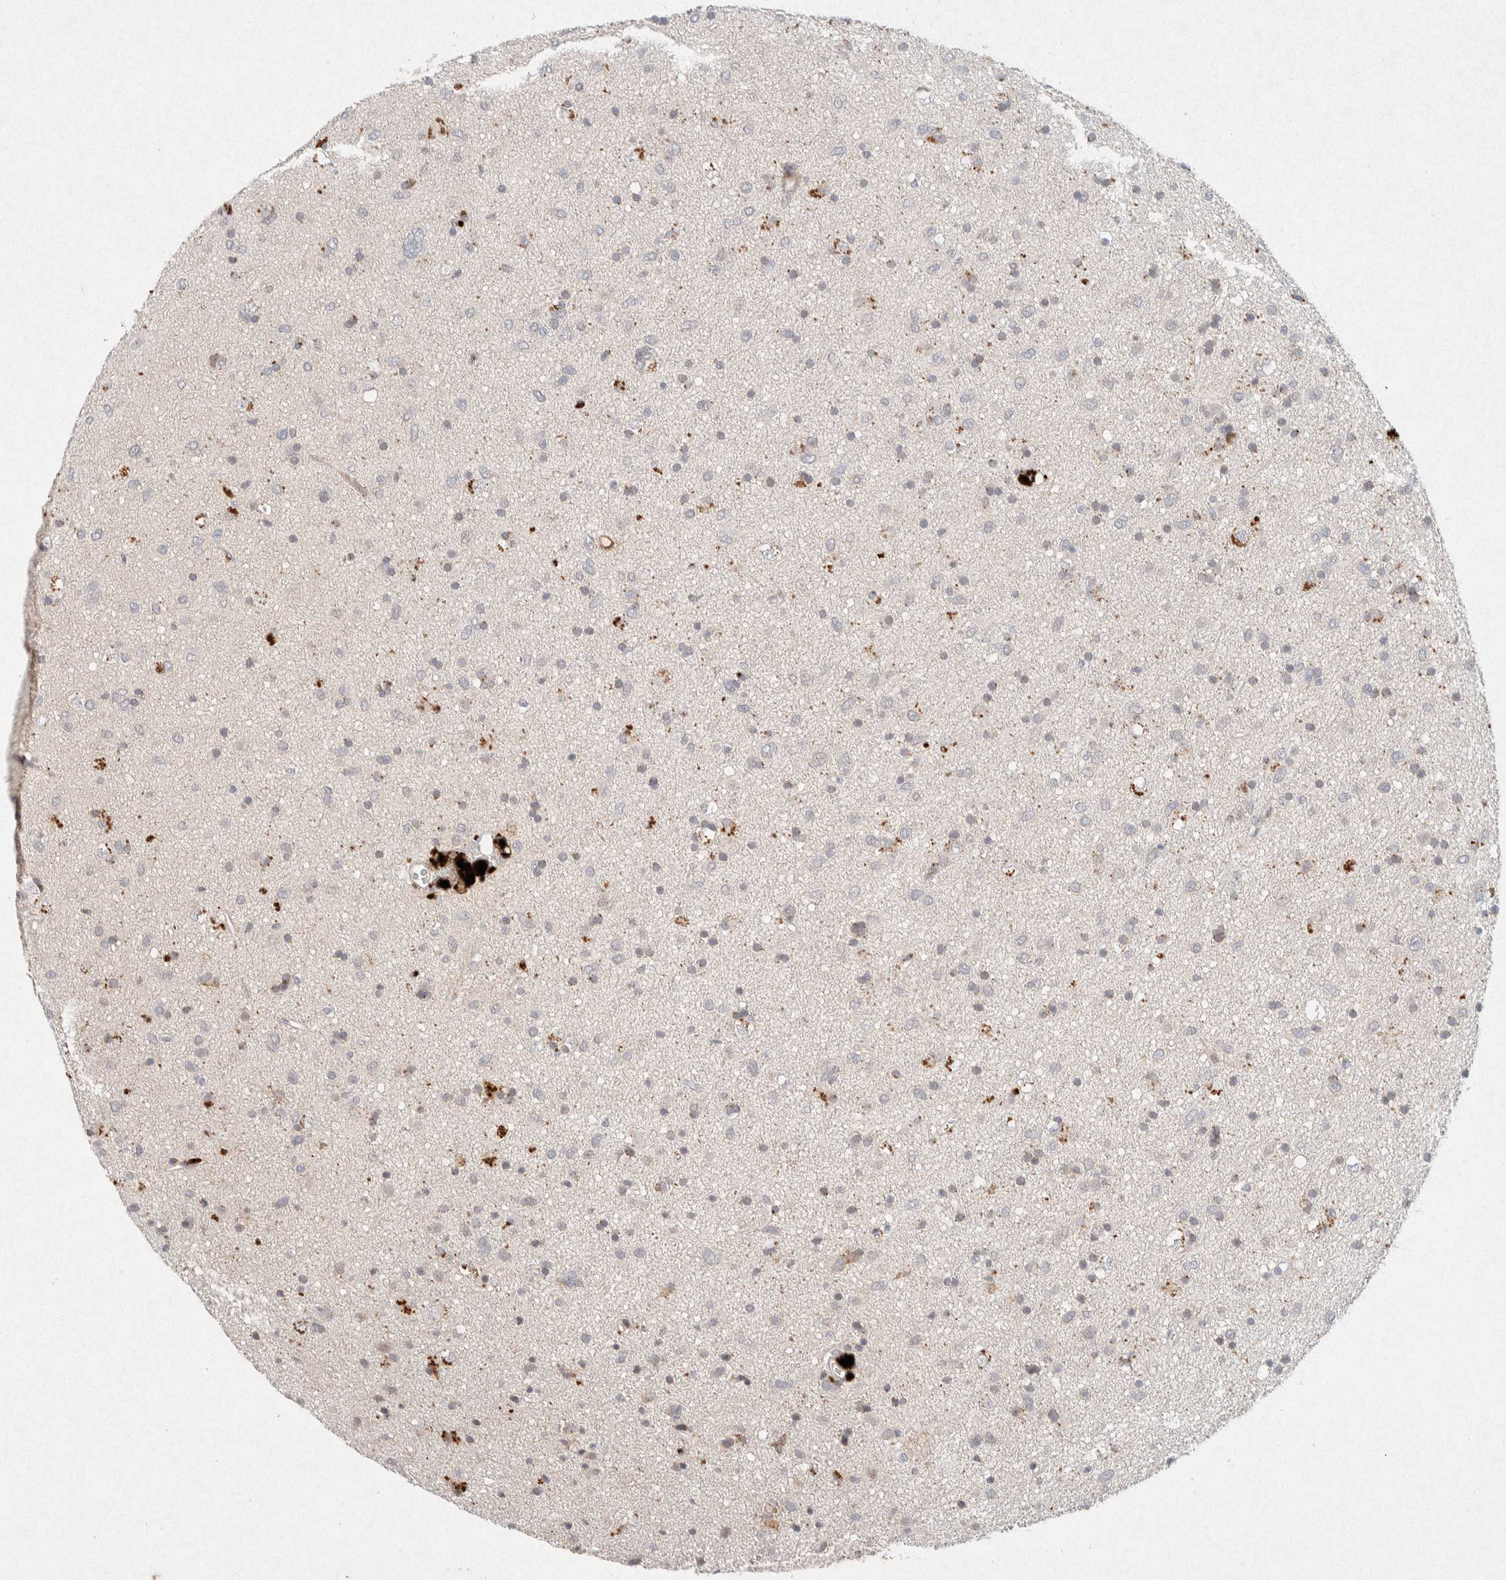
{"staining": {"intensity": "weak", "quantity": "<25%", "location": "cytoplasmic/membranous"}, "tissue": "glioma", "cell_type": "Tumor cells", "image_type": "cancer", "snomed": [{"axis": "morphology", "description": "Glioma, malignant, Low grade"}, {"axis": "topography", "description": "Brain"}], "caption": "The immunohistochemistry (IHC) micrograph has no significant expression in tumor cells of malignant glioma (low-grade) tissue.", "gene": "GNAI1", "patient": {"sex": "male", "age": 77}}